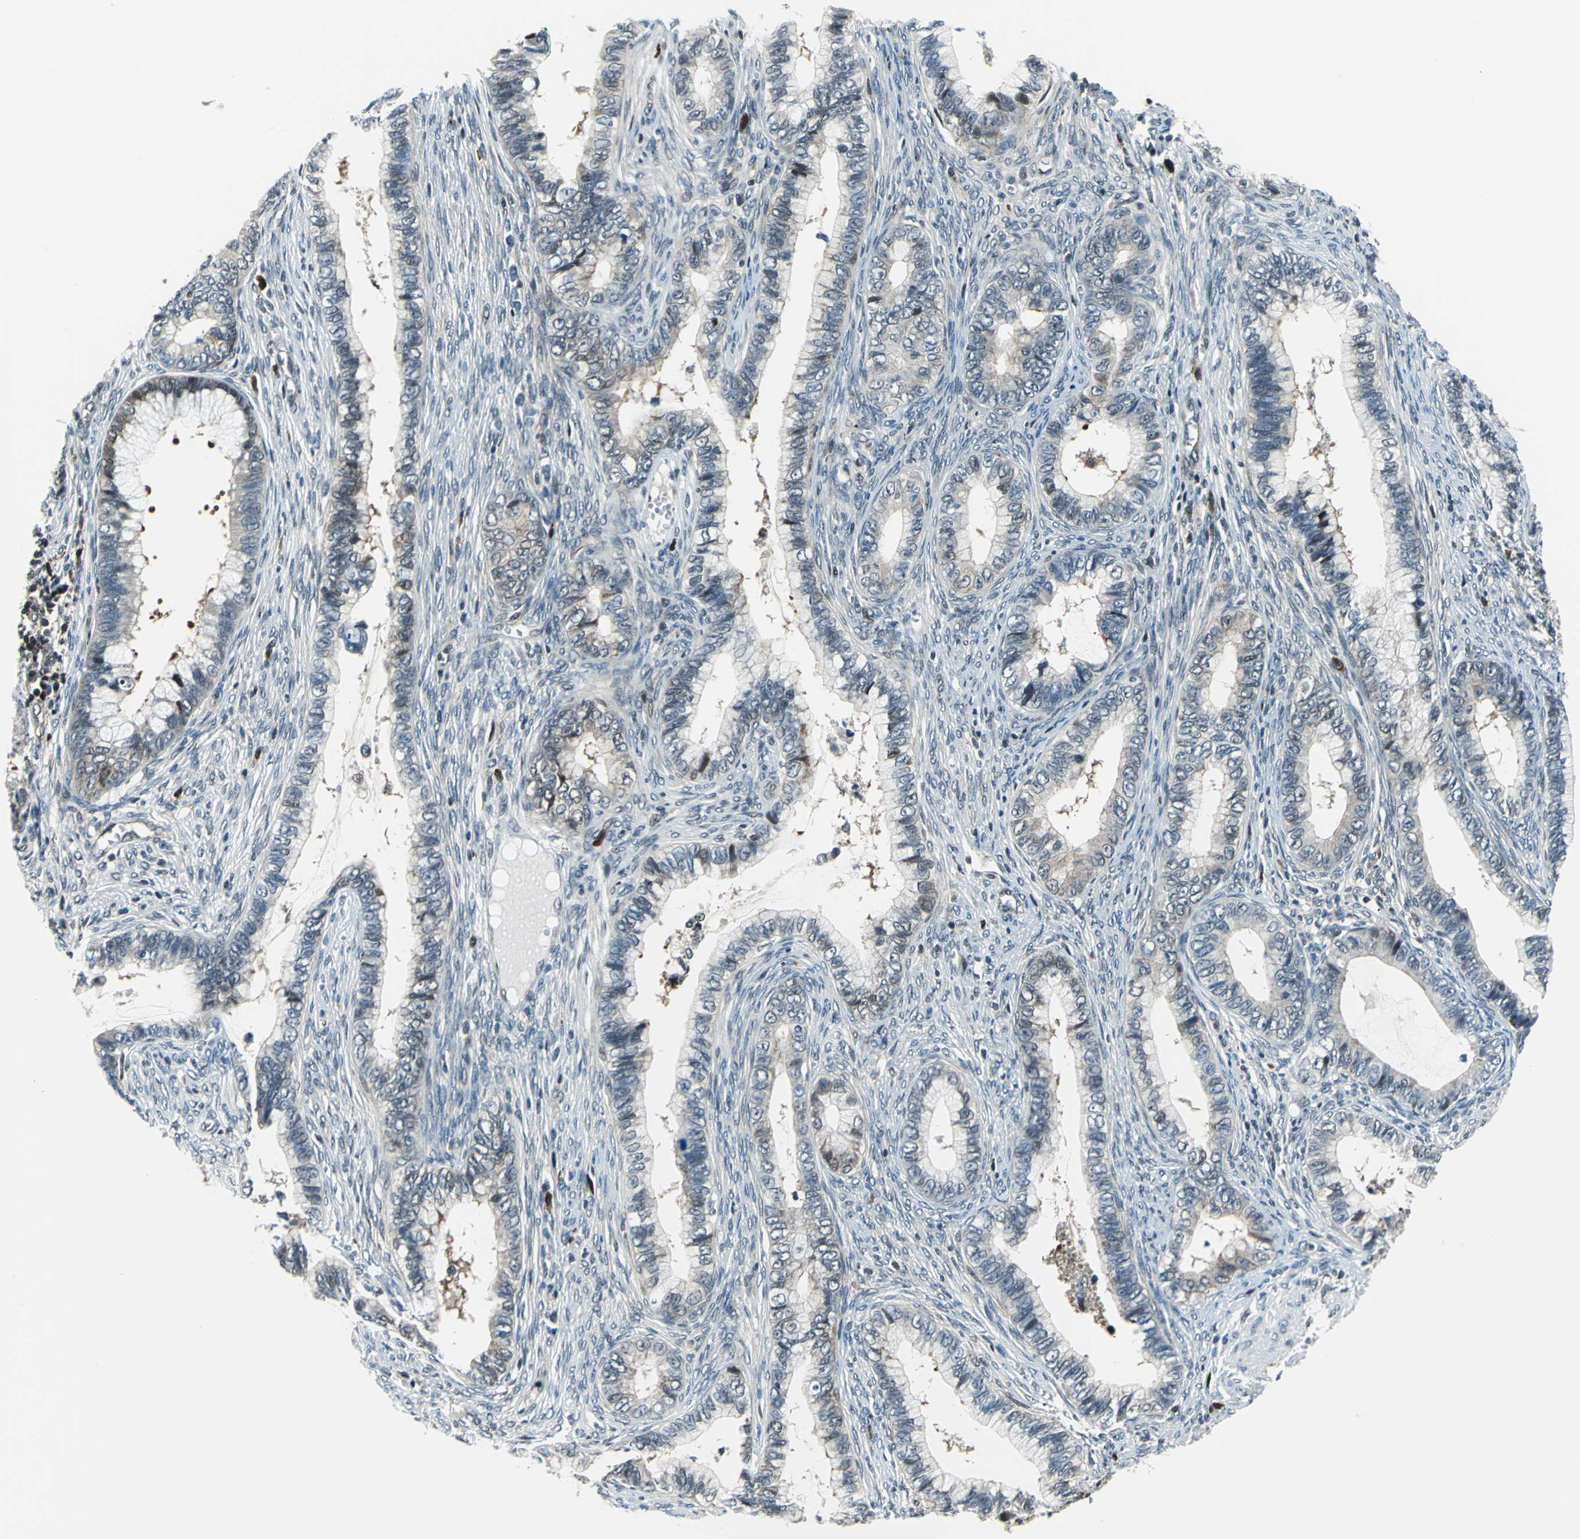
{"staining": {"intensity": "negative", "quantity": "none", "location": "none"}, "tissue": "cervical cancer", "cell_type": "Tumor cells", "image_type": "cancer", "snomed": [{"axis": "morphology", "description": "Adenocarcinoma, NOS"}, {"axis": "topography", "description": "Cervix"}], "caption": "Immunohistochemistry photomicrograph of human cervical cancer stained for a protein (brown), which demonstrates no positivity in tumor cells.", "gene": "POLR3K", "patient": {"sex": "female", "age": 44}}